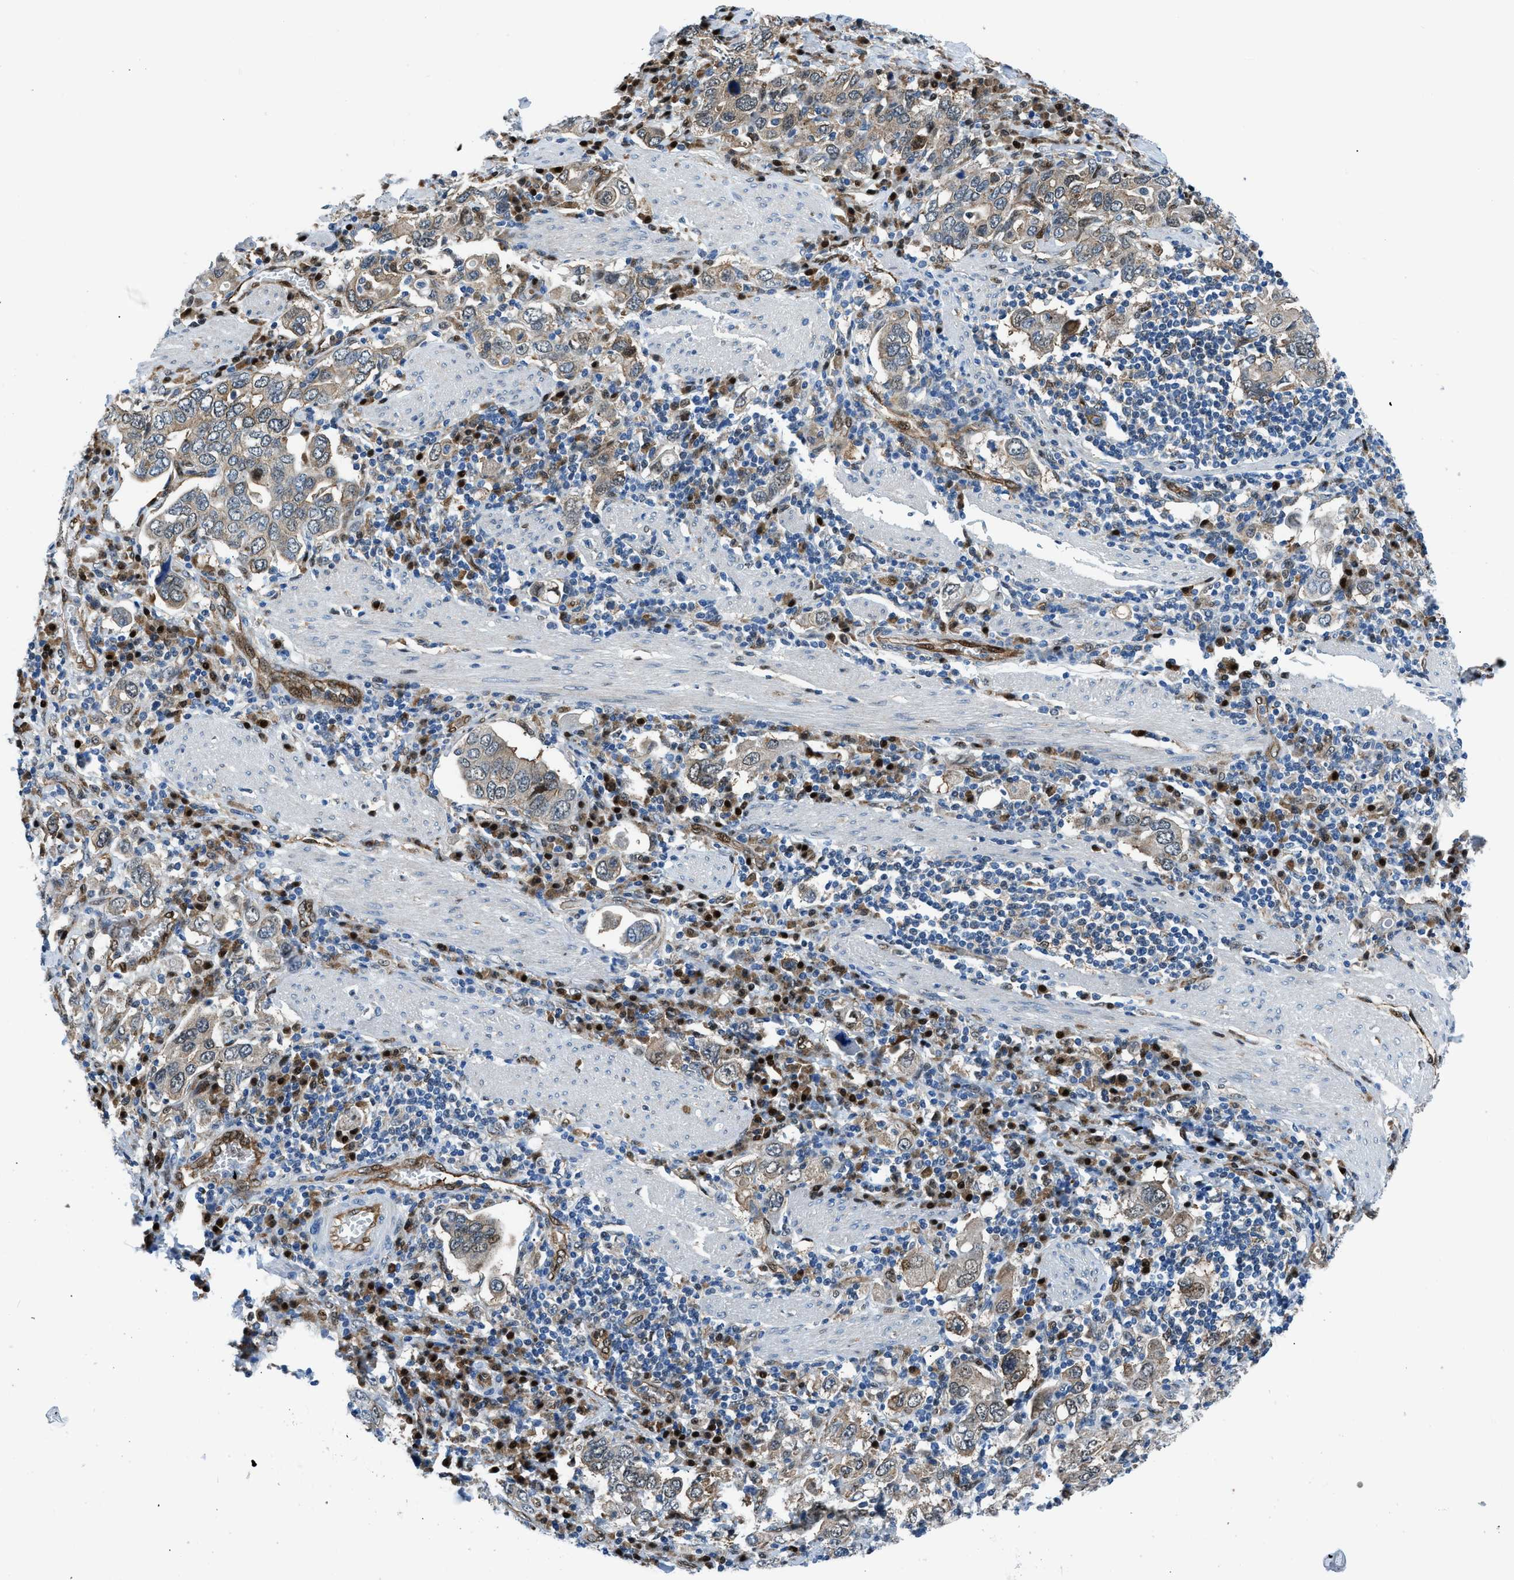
{"staining": {"intensity": "weak", "quantity": ">75%", "location": "cytoplasmic/membranous"}, "tissue": "stomach cancer", "cell_type": "Tumor cells", "image_type": "cancer", "snomed": [{"axis": "morphology", "description": "Adenocarcinoma, NOS"}, {"axis": "topography", "description": "Stomach, upper"}], "caption": "A brown stain highlights weak cytoplasmic/membranous positivity of a protein in stomach cancer tumor cells.", "gene": "YWHAE", "patient": {"sex": "male", "age": 62}}